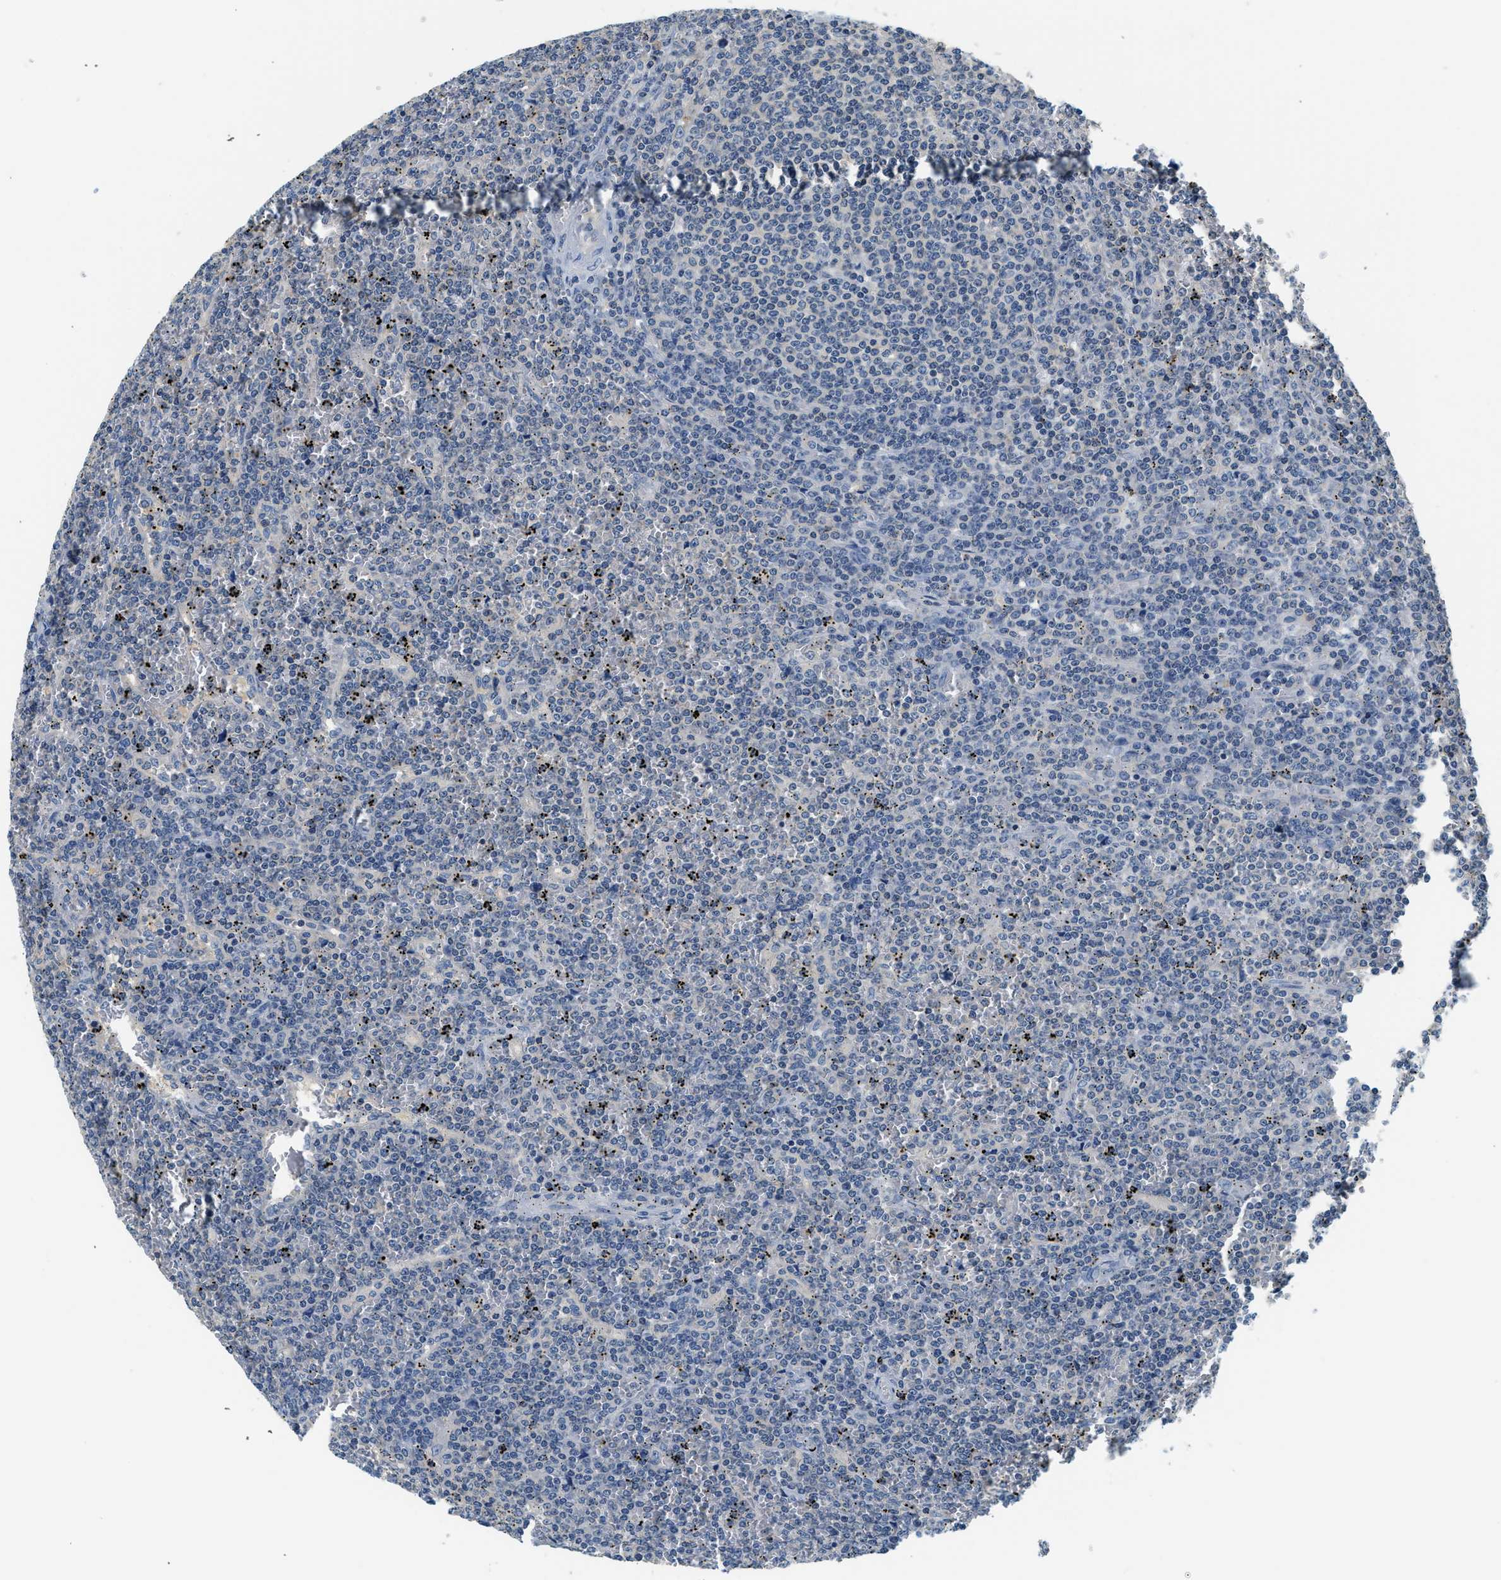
{"staining": {"intensity": "negative", "quantity": "none", "location": "none"}, "tissue": "lymphoma", "cell_type": "Tumor cells", "image_type": "cancer", "snomed": [{"axis": "morphology", "description": "Malignant lymphoma, non-Hodgkin's type, Low grade"}, {"axis": "topography", "description": "Spleen"}], "caption": "The IHC micrograph has no significant positivity in tumor cells of low-grade malignant lymphoma, non-Hodgkin's type tissue.", "gene": "SLC35E1", "patient": {"sex": "female", "age": 19}}